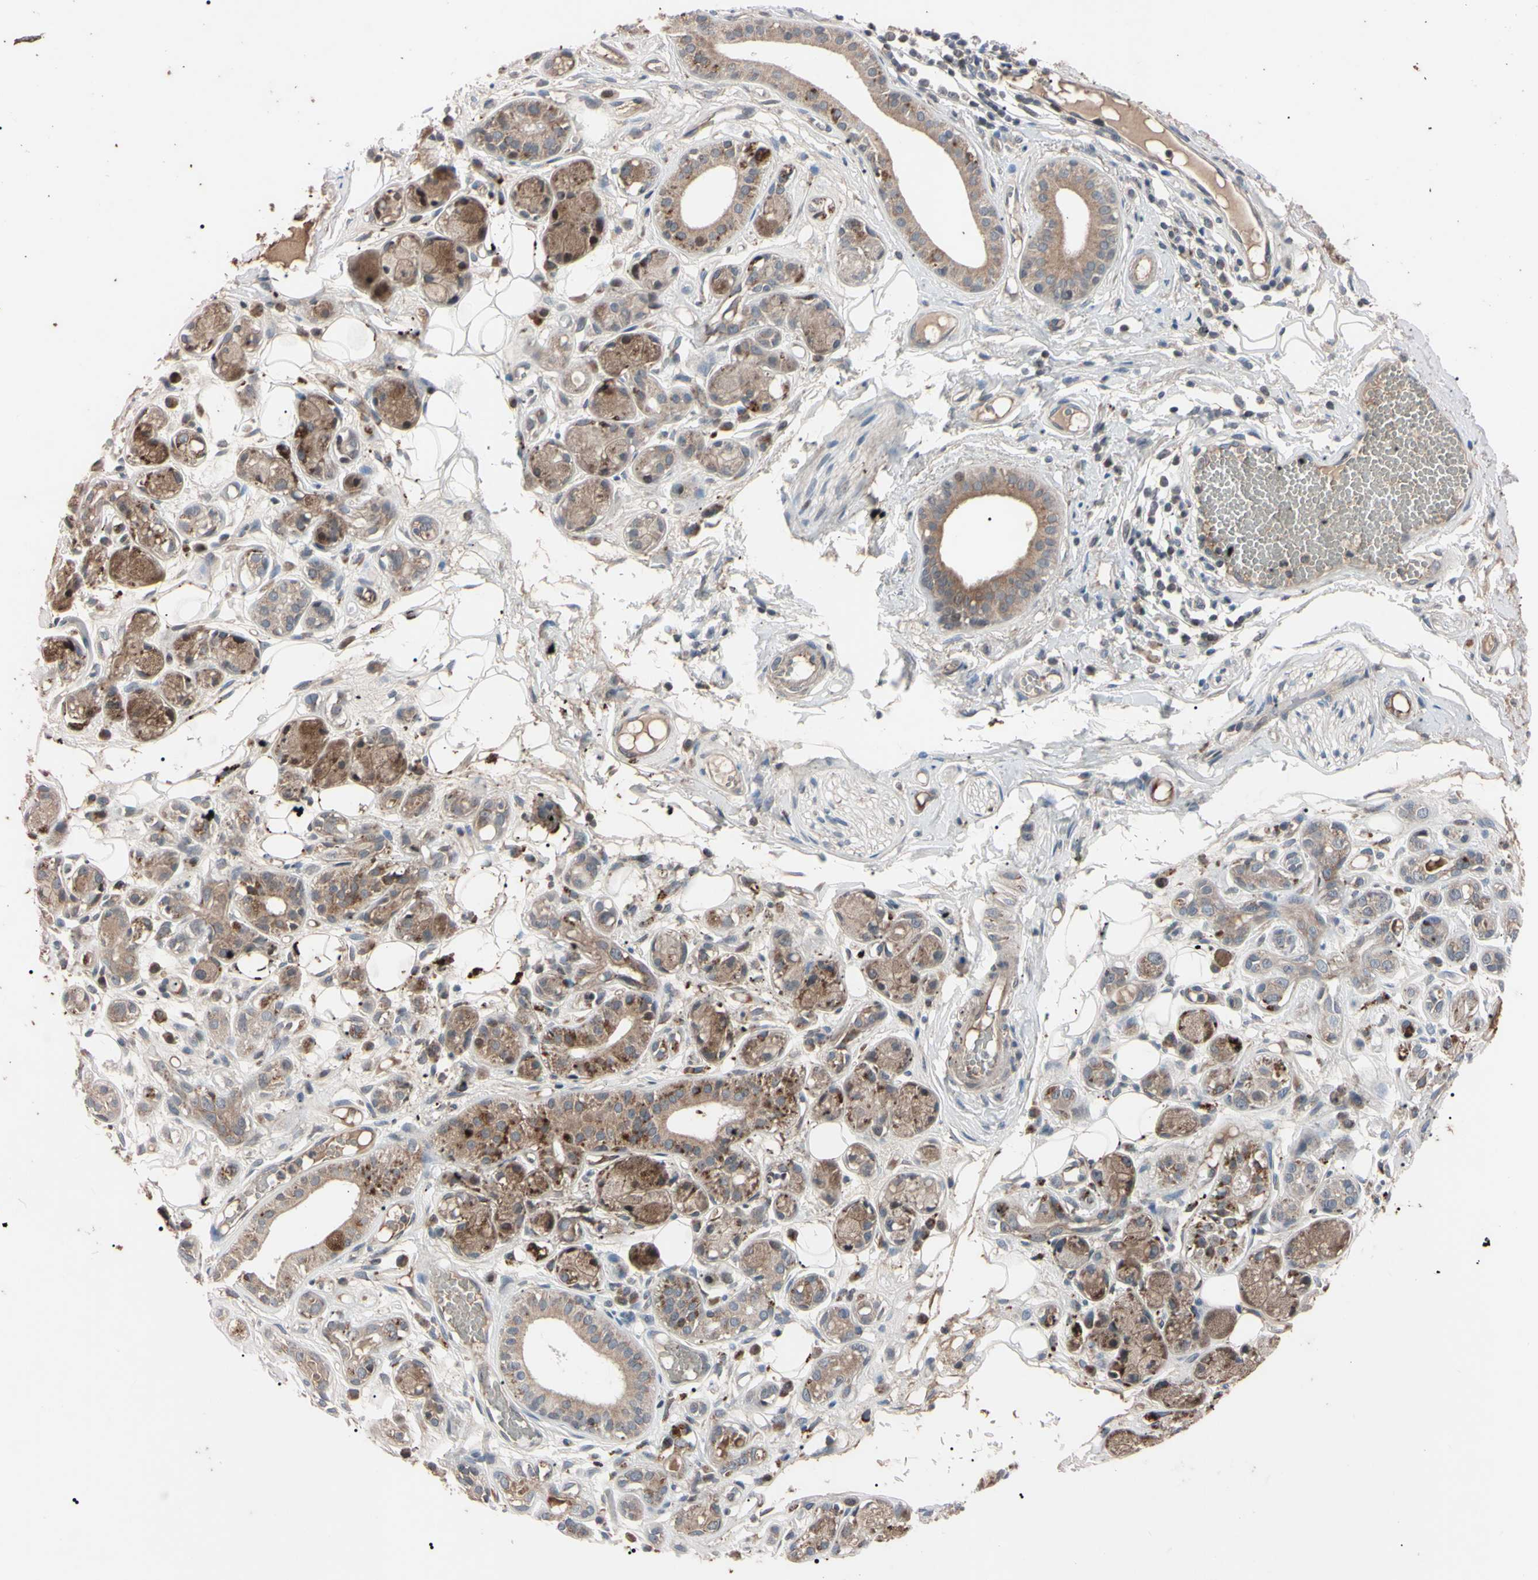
{"staining": {"intensity": "moderate", "quantity": "<25%", "location": "cytoplasmic/membranous"}, "tissue": "adipose tissue", "cell_type": "Adipocytes", "image_type": "normal", "snomed": [{"axis": "morphology", "description": "Normal tissue, NOS"}, {"axis": "morphology", "description": "Inflammation, NOS"}, {"axis": "topography", "description": "Vascular tissue"}, {"axis": "topography", "description": "Salivary gland"}], "caption": "A photomicrograph of adipose tissue stained for a protein demonstrates moderate cytoplasmic/membranous brown staining in adipocytes.", "gene": "TNFRSF1A", "patient": {"sex": "female", "age": 75}}